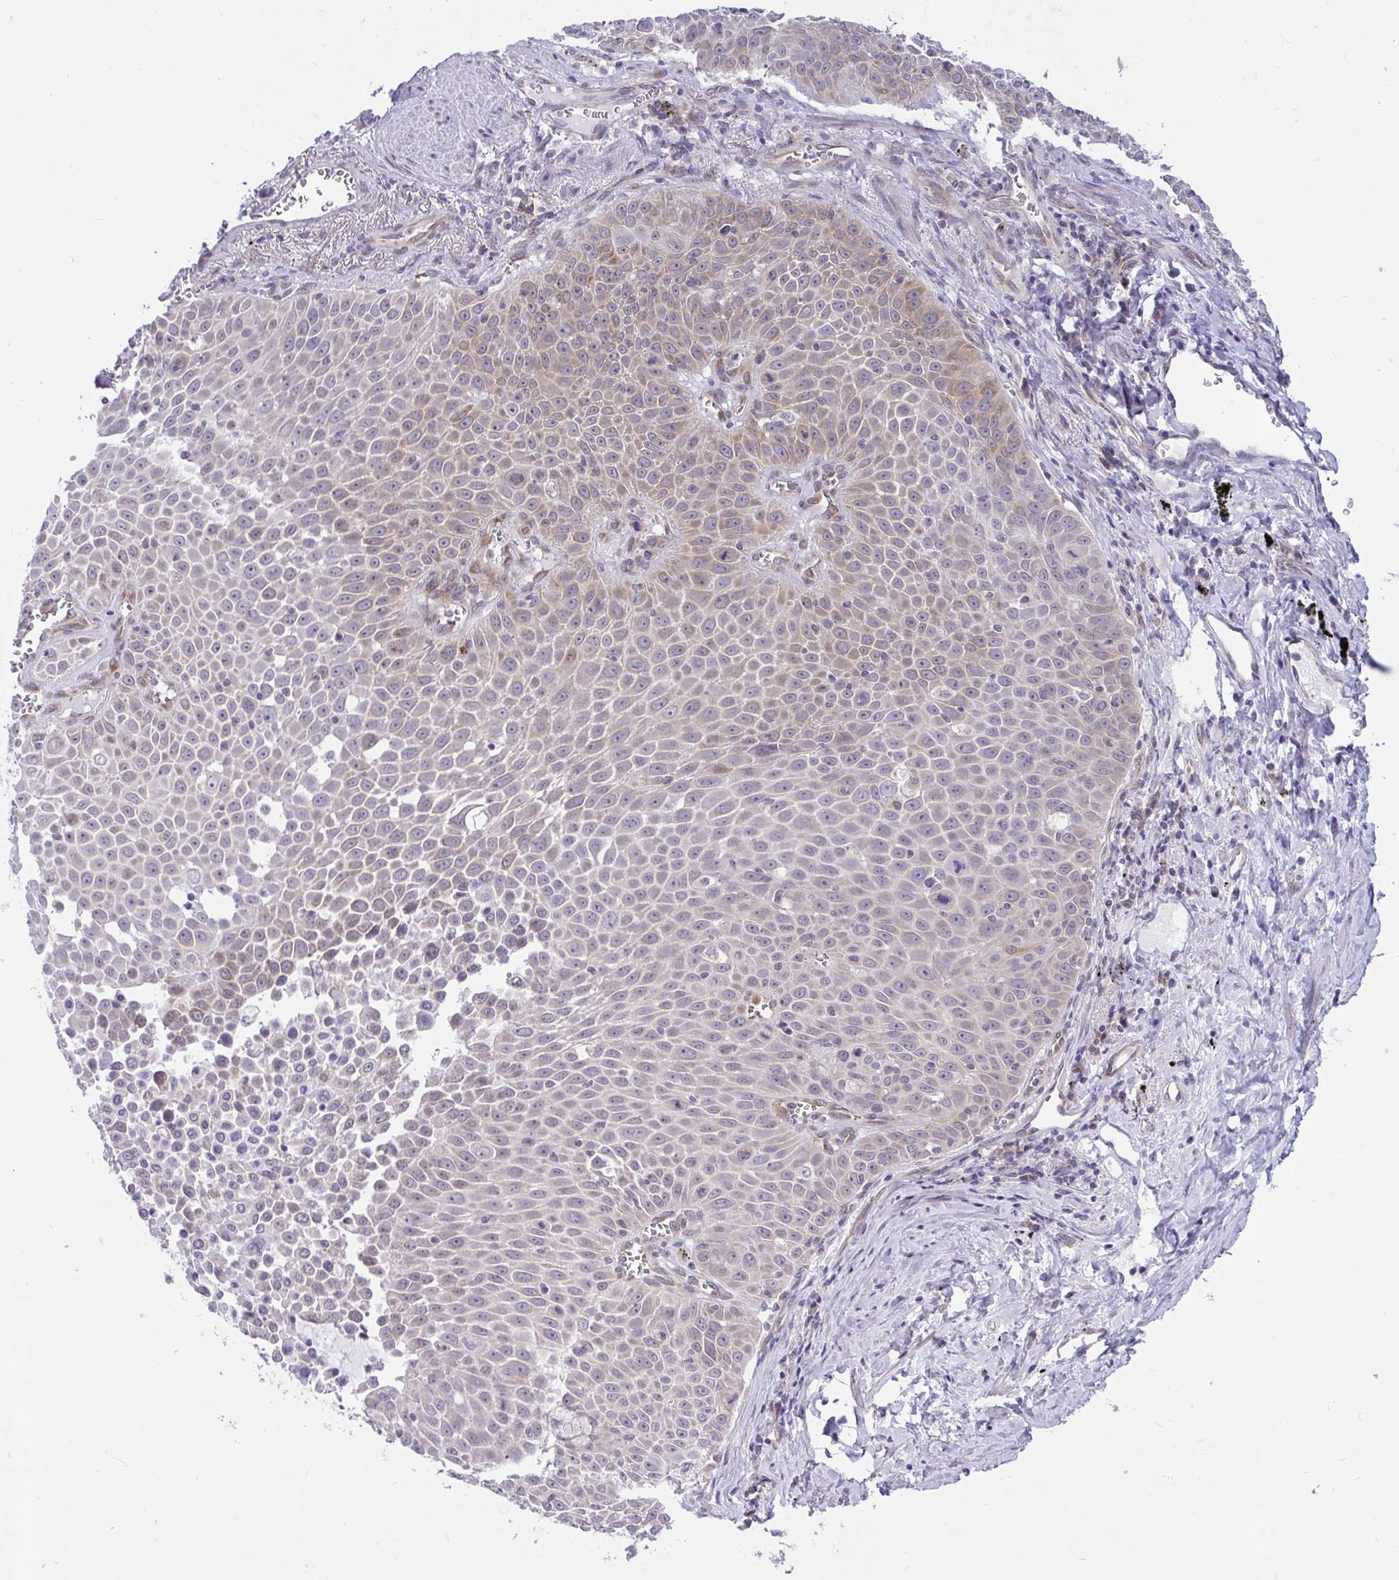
{"staining": {"intensity": "weak", "quantity": "25%-75%", "location": "cytoplasmic/membranous"}, "tissue": "lung cancer", "cell_type": "Tumor cells", "image_type": "cancer", "snomed": [{"axis": "morphology", "description": "Squamous cell carcinoma, NOS"}, {"axis": "morphology", "description": "Squamous cell carcinoma, metastatic, NOS"}, {"axis": "topography", "description": "Lymph node"}, {"axis": "topography", "description": "Lung"}], "caption": "This micrograph exhibits immunohistochemistry staining of human metastatic squamous cell carcinoma (lung), with low weak cytoplasmic/membranous staining in about 25%-75% of tumor cells.", "gene": "CAMLG", "patient": {"sex": "female", "age": 62}}